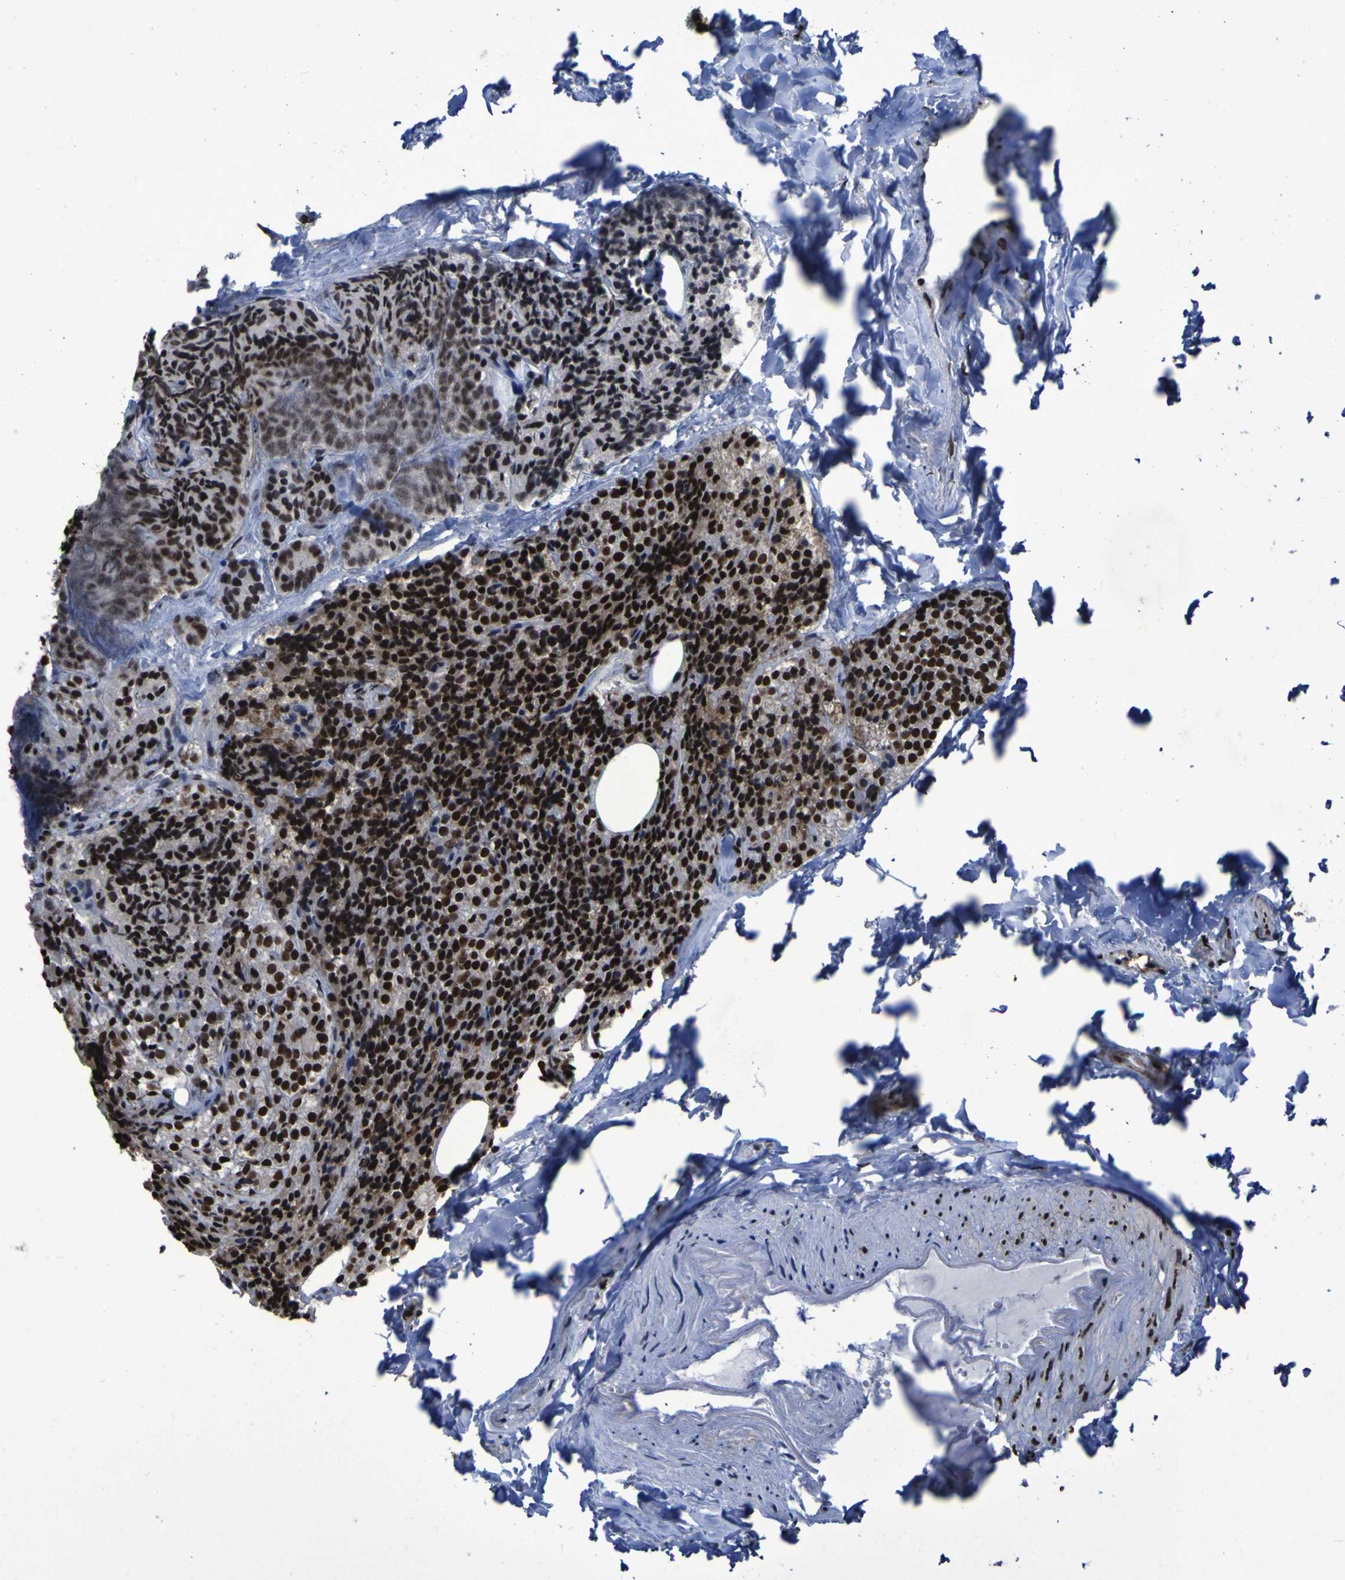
{"staining": {"intensity": "strong", "quantity": ">75%", "location": "nuclear"}, "tissue": "parathyroid gland", "cell_type": "Glandular cells", "image_type": "normal", "snomed": [{"axis": "morphology", "description": "Normal tissue, NOS"}, {"axis": "morphology", "description": "Atrophy, NOS"}, {"axis": "topography", "description": "Parathyroid gland"}], "caption": "A photomicrograph of parathyroid gland stained for a protein shows strong nuclear brown staining in glandular cells. The staining is performed using DAB (3,3'-diaminobenzidine) brown chromogen to label protein expression. The nuclei are counter-stained blue using hematoxylin.", "gene": "HNRNPR", "patient": {"sex": "female", "age": 54}}